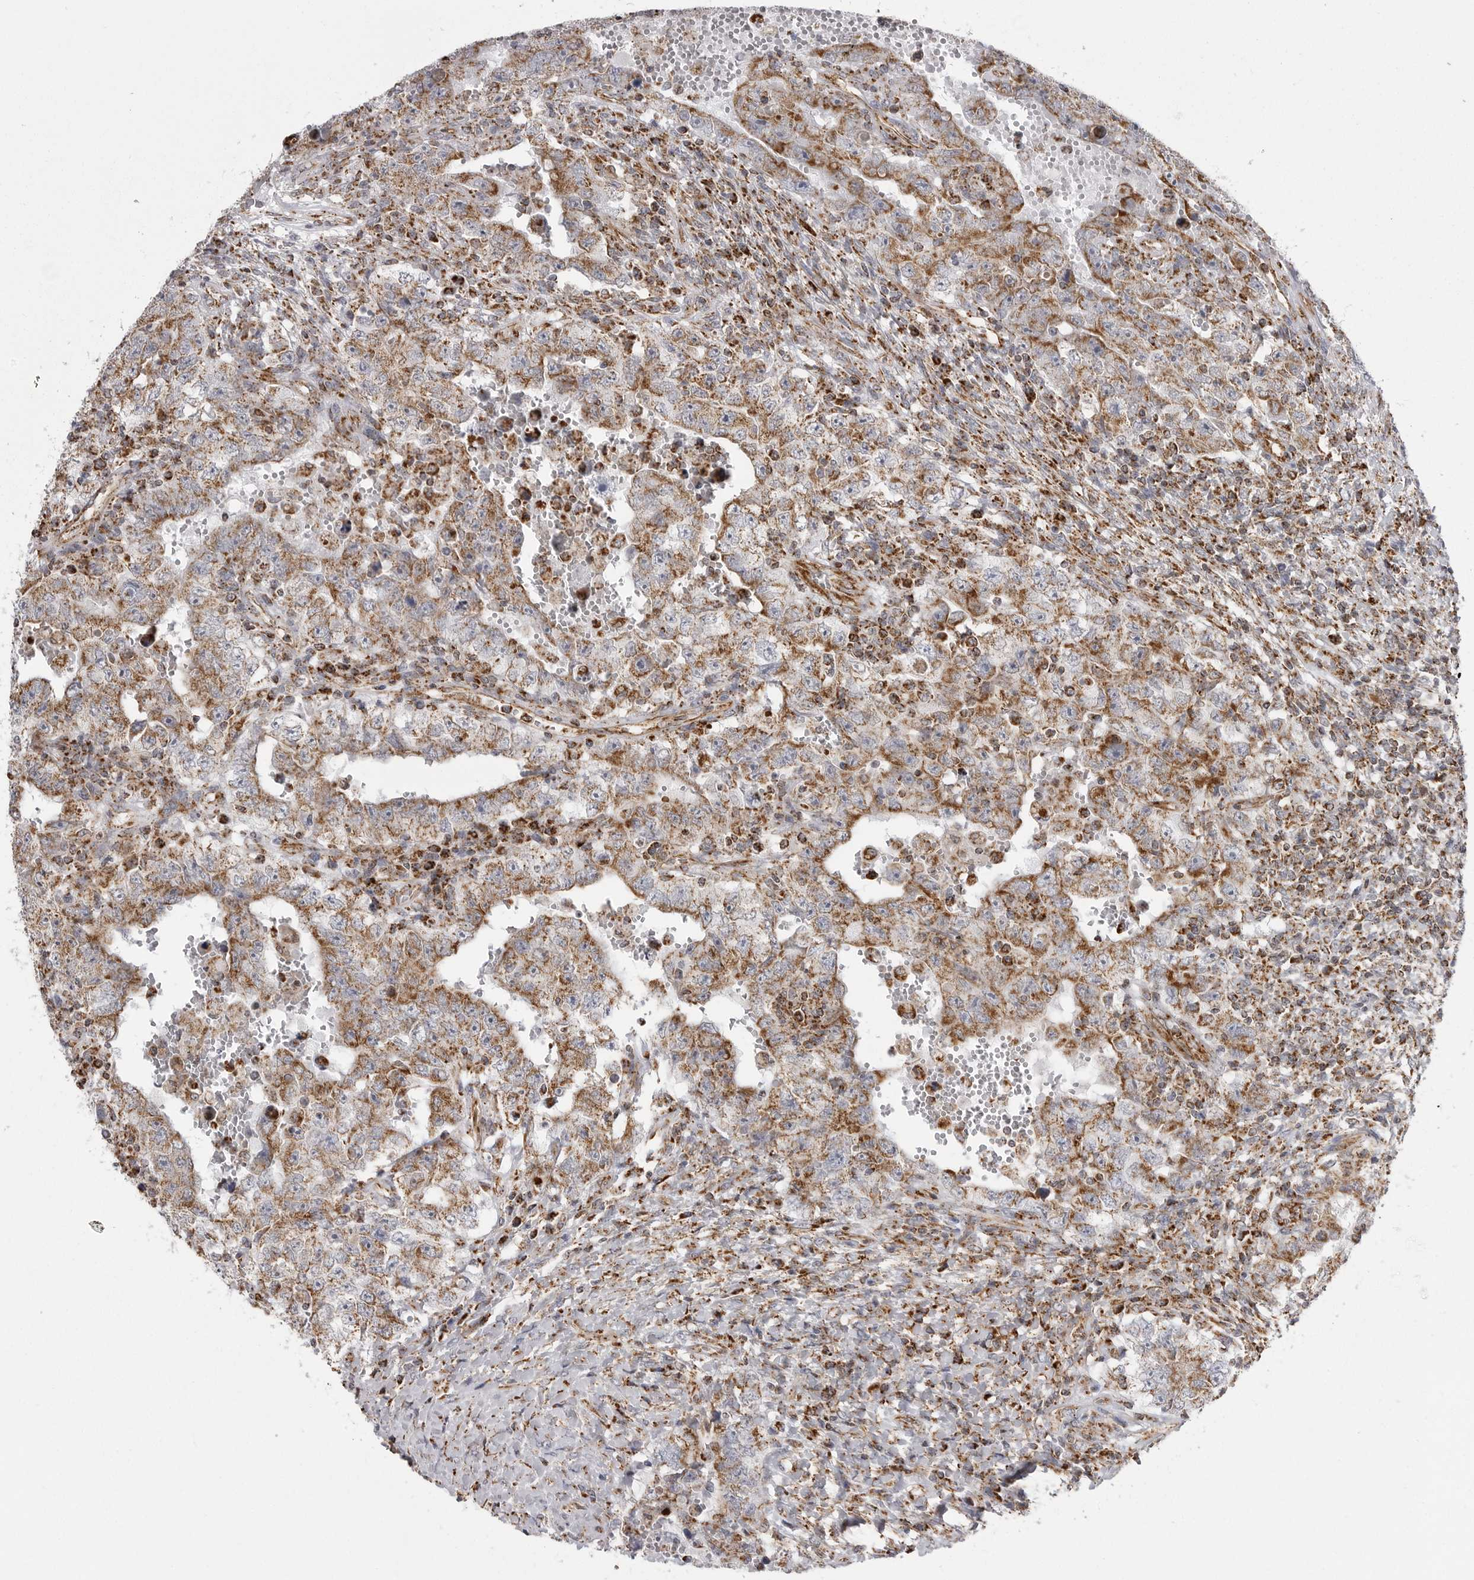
{"staining": {"intensity": "moderate", "quantity": ">75%", "location": "cytoplasmic/membranous"}, "tissue": "testis cancer", "cell_type": "Tumor cells", "image_type": "cancer", "snomed": [{"axis": "morphology", "description": "Carcinoma, Embryonal, NOS"}, {"axis": "topography", "description": "Testis"}], "caption": "IHC micrograph of neoplastic tissue: human testis cancer (embryonal carcinoma) stained using immunohistochemistry displays medium levels of moderate protein expression localized specifically in the cytoplasmic/membranous of tumor cells, appearing as a cytoplasmic/membranous brown color.", "gene": "FH", "patient": {"sex": "male", "age": 26}}